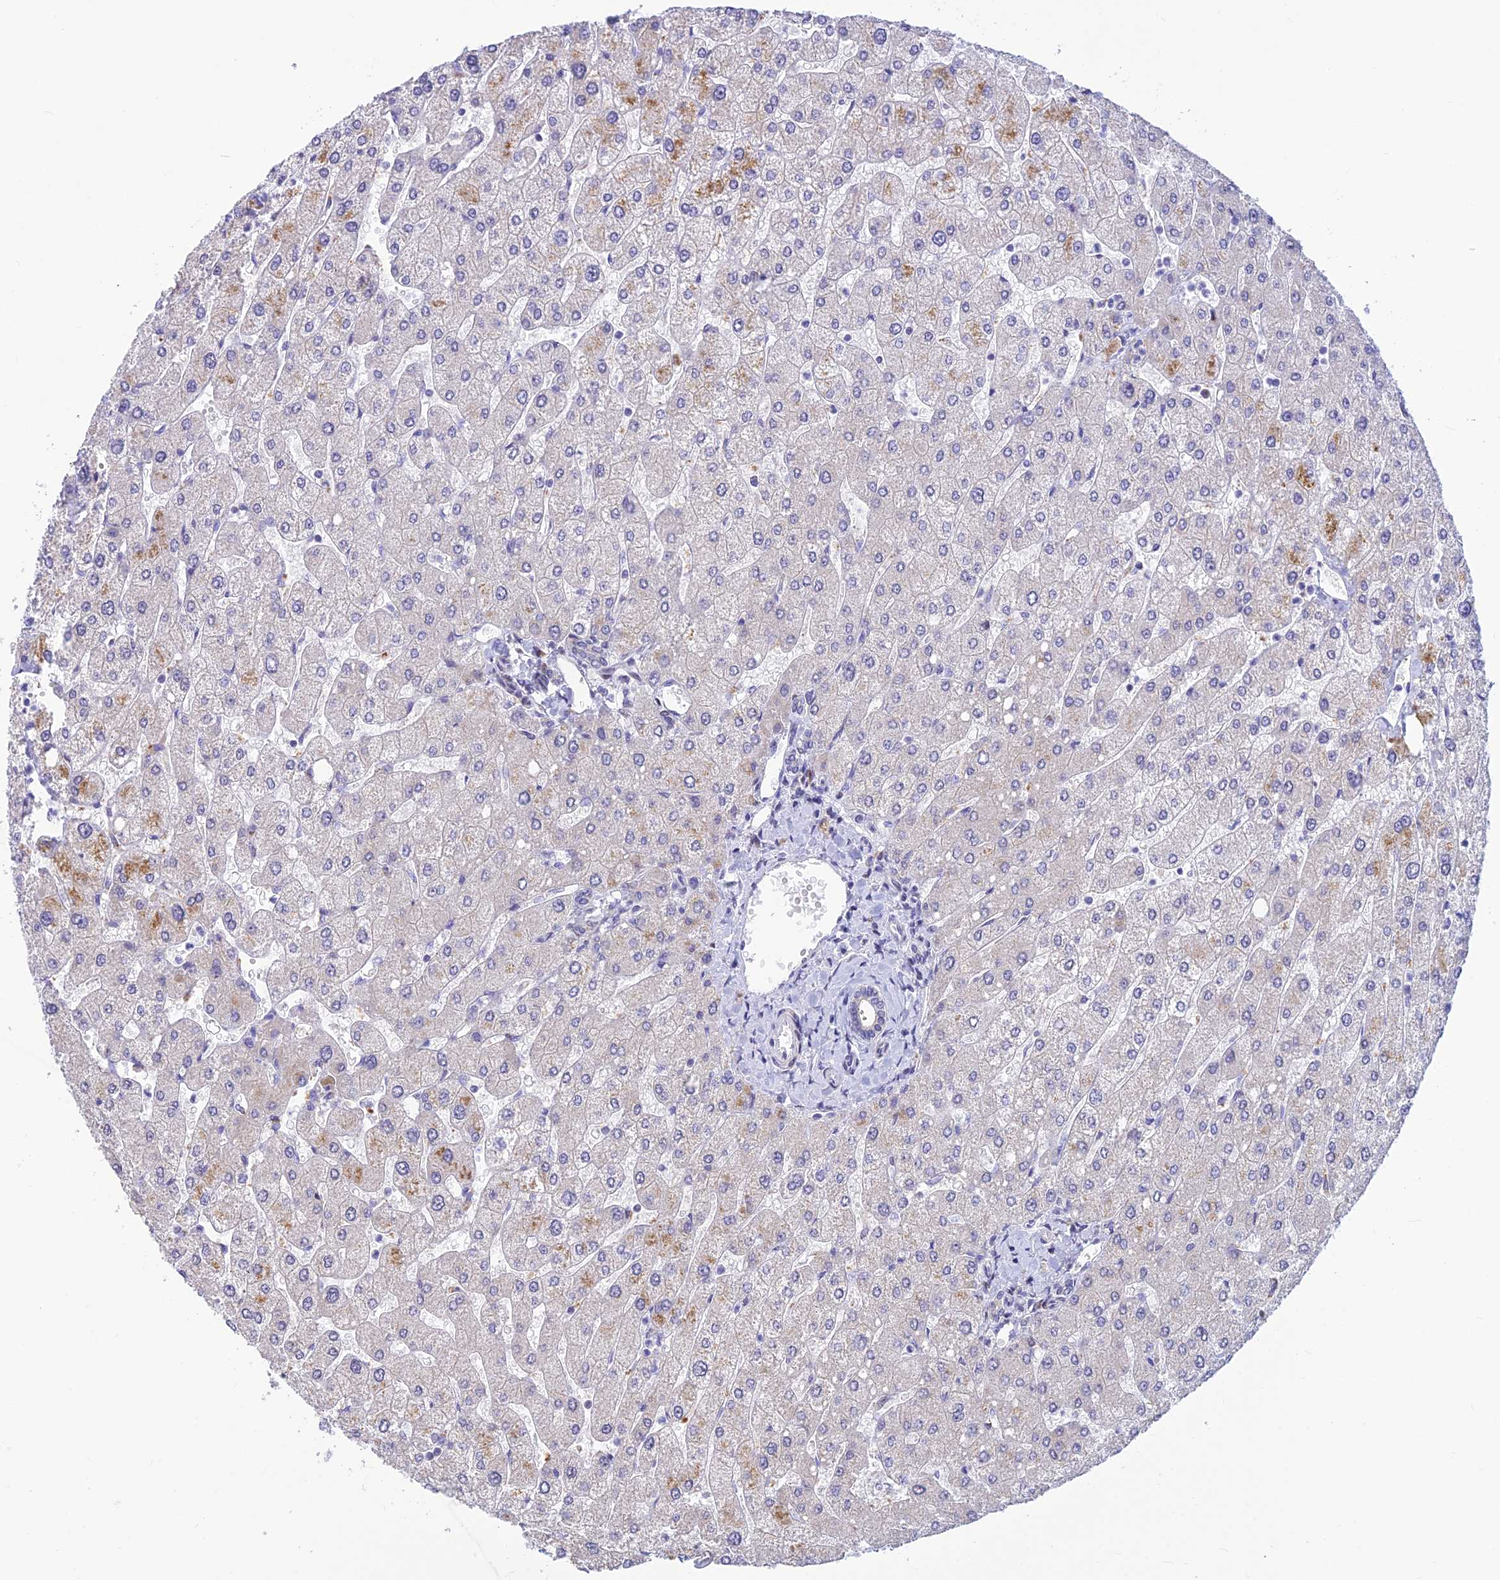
{"staining": {"intensity": "negative", "quantity": "none", "location": "none"}, "tissue": "liver", "cell_type": "Cholangiocytes", "image_type": "normal", "snomed": [{"axis": "morphology", "description": "Normal tissue, NOS"}, {"axis": "topography", "description": "Liver"}], "caption": "IHC photomicrograph of benign human liver stained for a protein (brown), which demonstrates no staining in cholangiocytes.", "gene": "INKA1", "patient": {"sex": "male", "age": 55}}